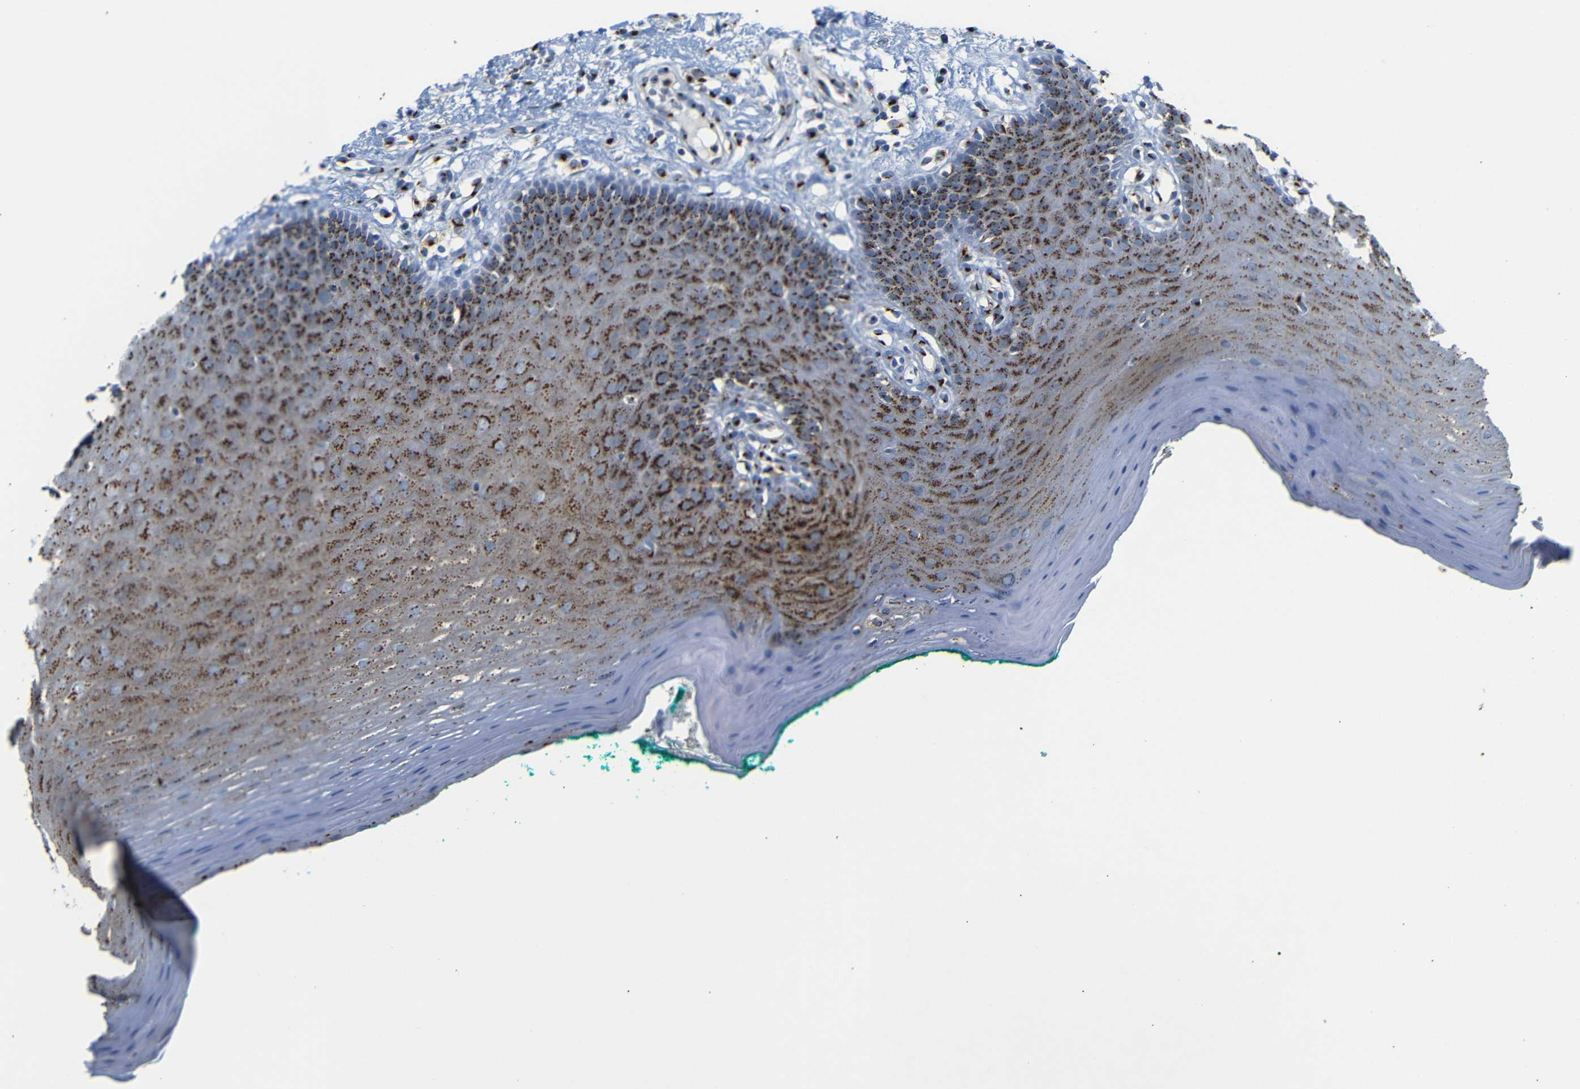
{"staining": {"intensity": "strong", "quantity": ">75%", "location": "cytoplasmic/membranous"}, "tissue": "oral mucosa", "cell_type": "Squamous epithelial cells", "image_type": "normal", "snomed": [{"axis": "morphology", "description": "Normal tissue, NOS"}, {"axis": "topography", "description": "Skeletal muscle"}, {"axis": "topography", "description": "Oral tissue"}], "caption": "IHC of normal human oral mucosa reveals high levels of strong cytoplasmic/membranous positivity in approximately >75% of squamous epithelial cells.", "gene": "TGOLN2", "patient": {"sex": "male", "age": 58}}